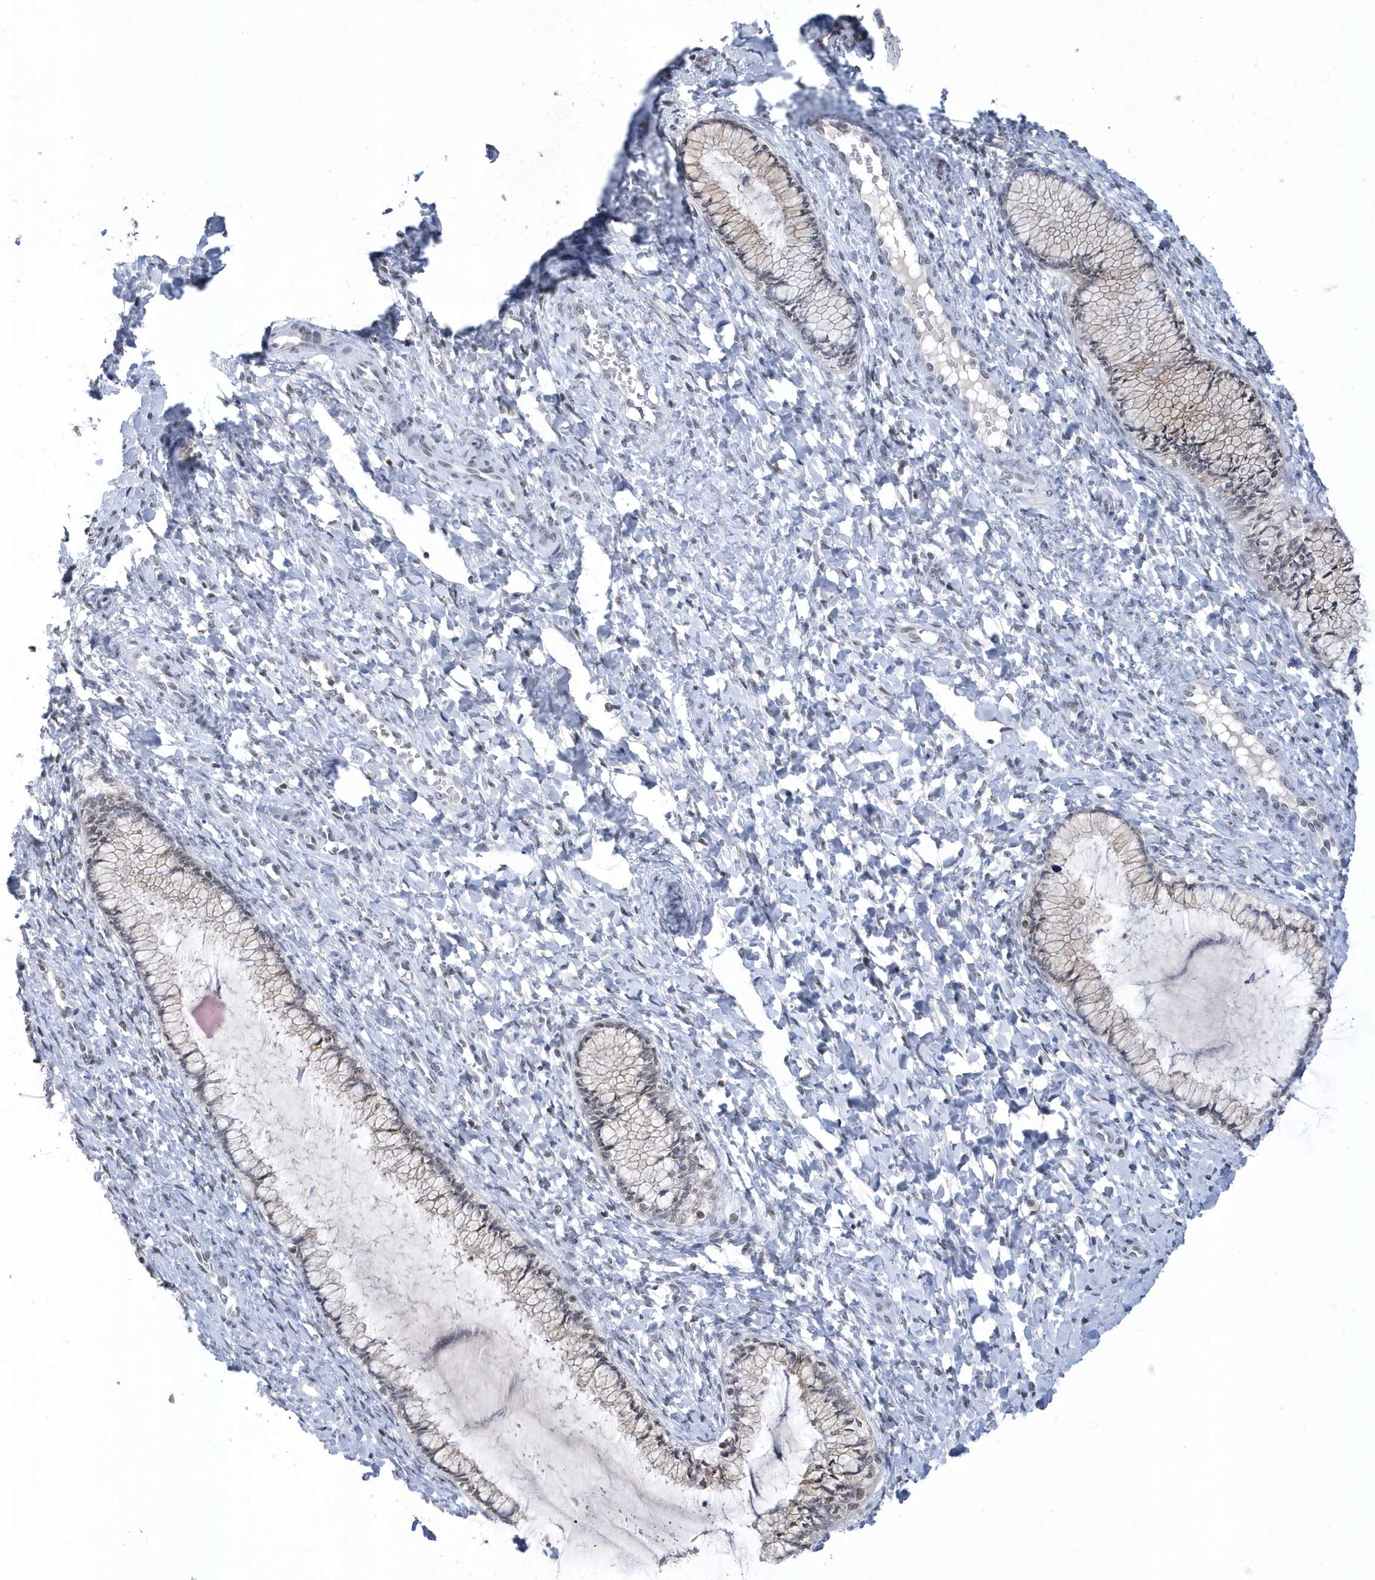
{"staining": {"intensity": "weak", "quantity": "<25%", "location": "cytoplasmic/membranous"}, "tissue": "cervix", "cell_type": "Glandular cells", "image_type": "normal", "snomed": [{"axis": "morphology", "description": "Normal tissue, NOS"}, {"axis": "morphology", "description": "Adenocarcinoma, NOS"}, {"axis": "topography", "description": "Cervix"}], "caption": "Immunohistochemistry micrograph of benign human cervix stained for a protein (brown), which displays no expression in glandular cells. (IHC, brightfield microscopy, high magnification).", "gene": "VWA5B2", "patient": {"sex": "female", "age": 29}}